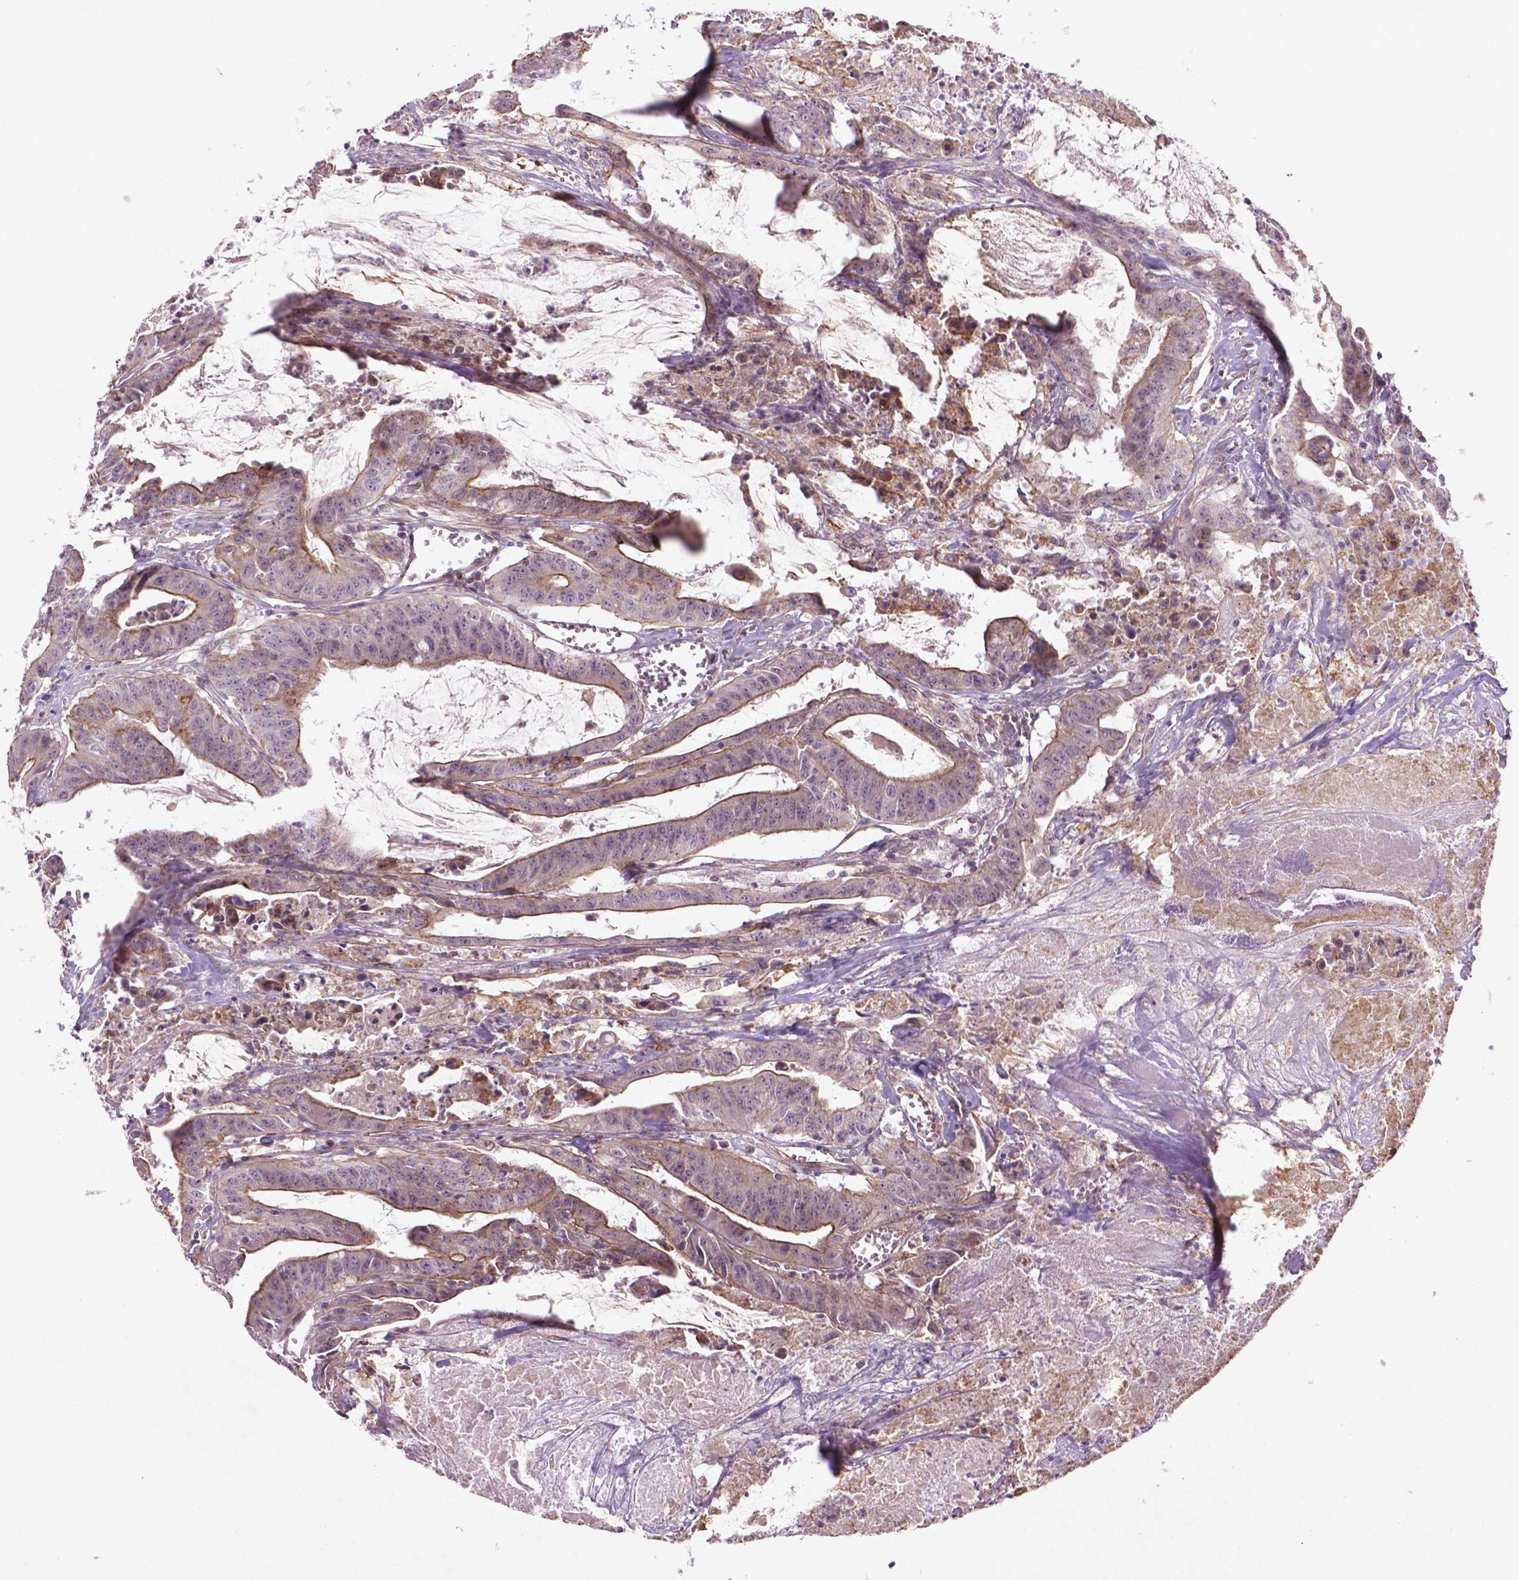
{"staining": {"intensity": "moderate", "quantity": "25%-75%", "location": "cytoplasmic/membranous"}, "tissue": "colorectal cancer", "cell_type": "Tumor cells", "image_type": "cancer", "snomed": [{"axis": "morphology", "description": "Adenocarcinoma, NOS"}, {"axis": "topography", "description": "Colon"}], "caption": "An IHC photomicrograph of neoplastic tissue is shown. Protein staining in brown highlights moderate cytoplasmic/membranous positivity in colorectal adenocarcinoma within tumor cells.", "gene": "TCHP", "patient": {"sex": "male", "age": 33}}